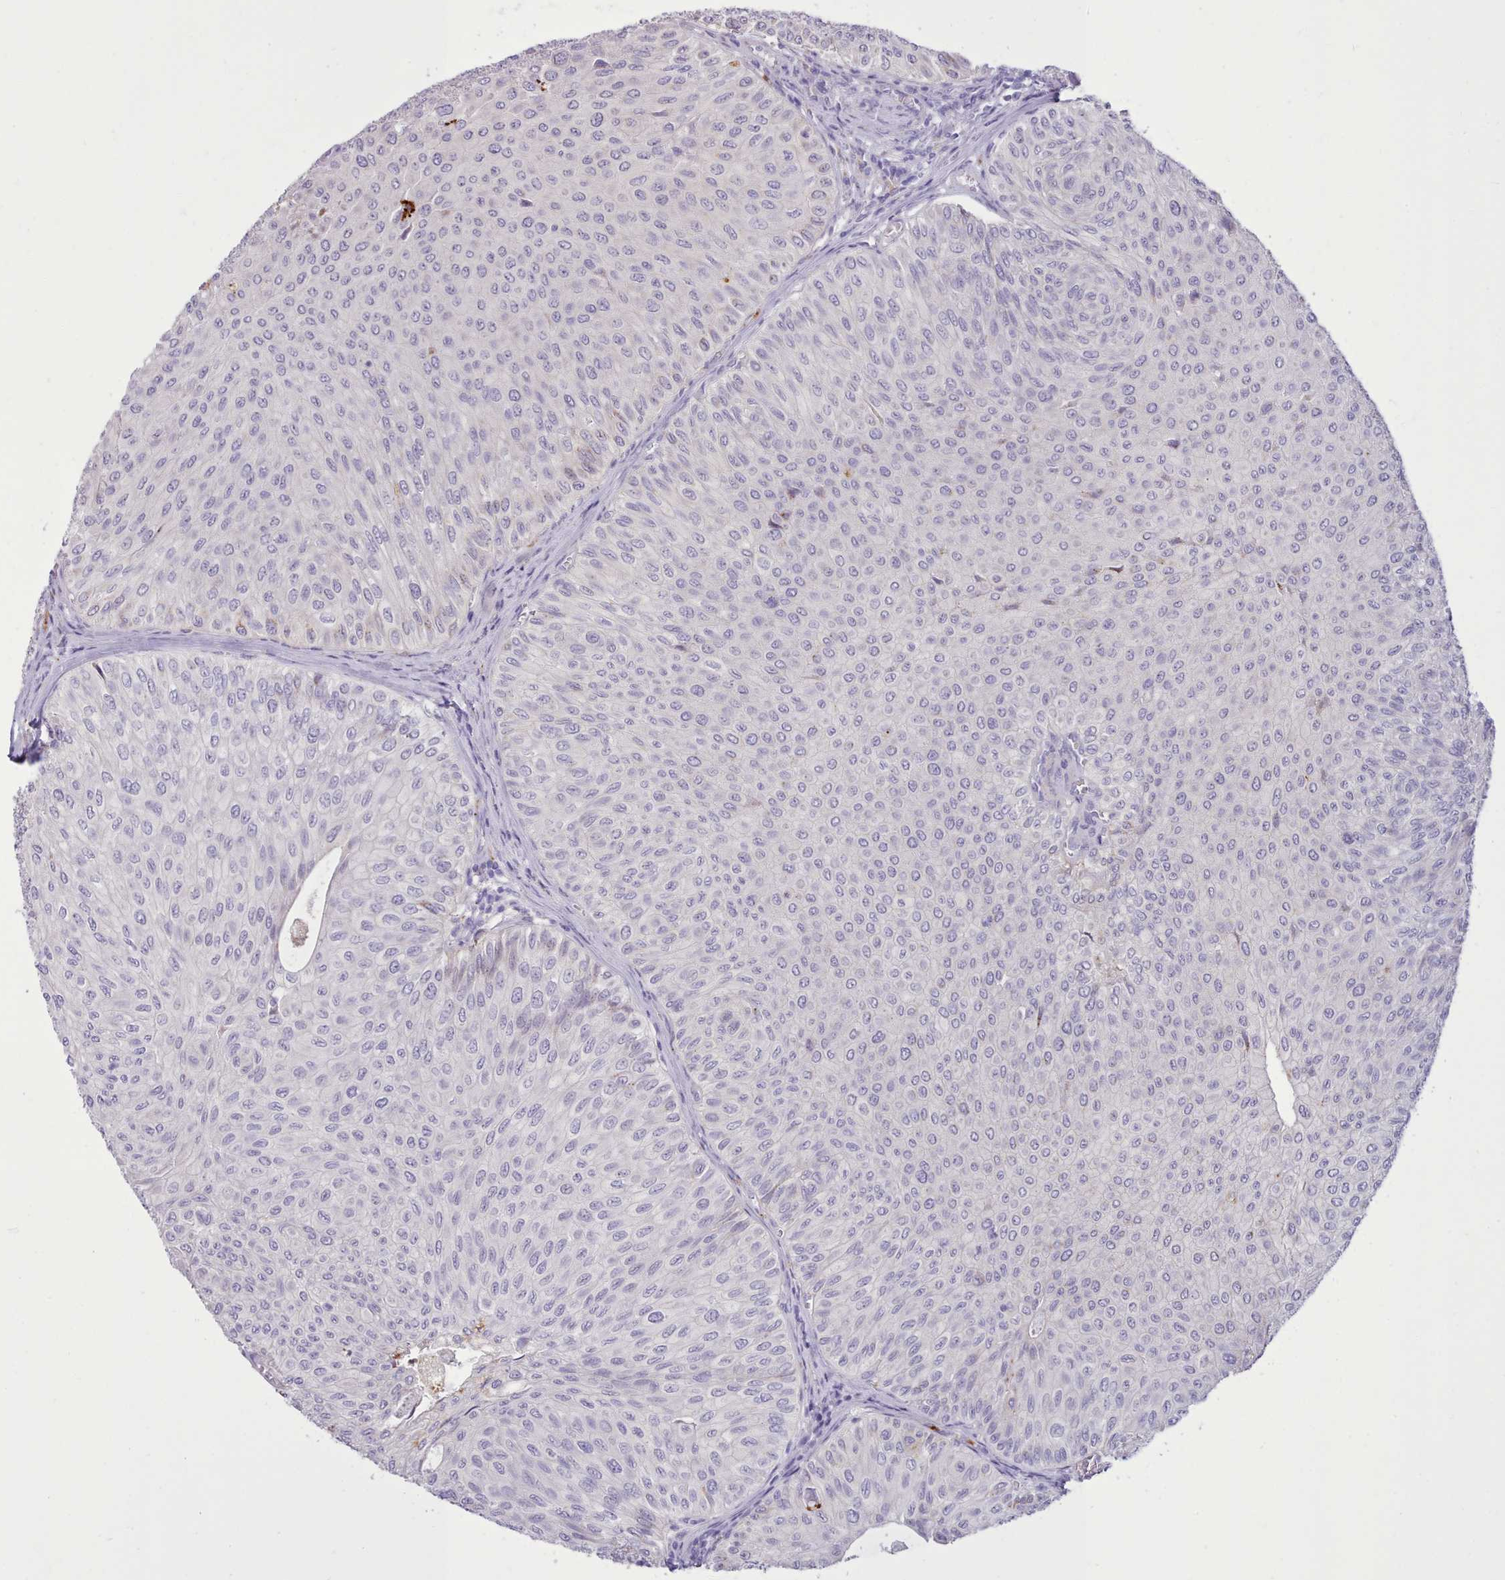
{"staining": {"intensity": "negative", "quantity": "none", "location": "none"}, "tissue": "urothelial cancer", "cell_type": "Tumor cells", "image_type": "cancer", "snomed": [{"axis": "morphology", "description": "Urothelial carcinoma, NOS"}, {"axis": "topography", "description": "Urinary bladder"}], "caption": "Tumor cells are negative for brown protein staining in transitional cell carcinoma.", "gene": "SRD5A1", "patient": {"sex": "male", "age": 59}}